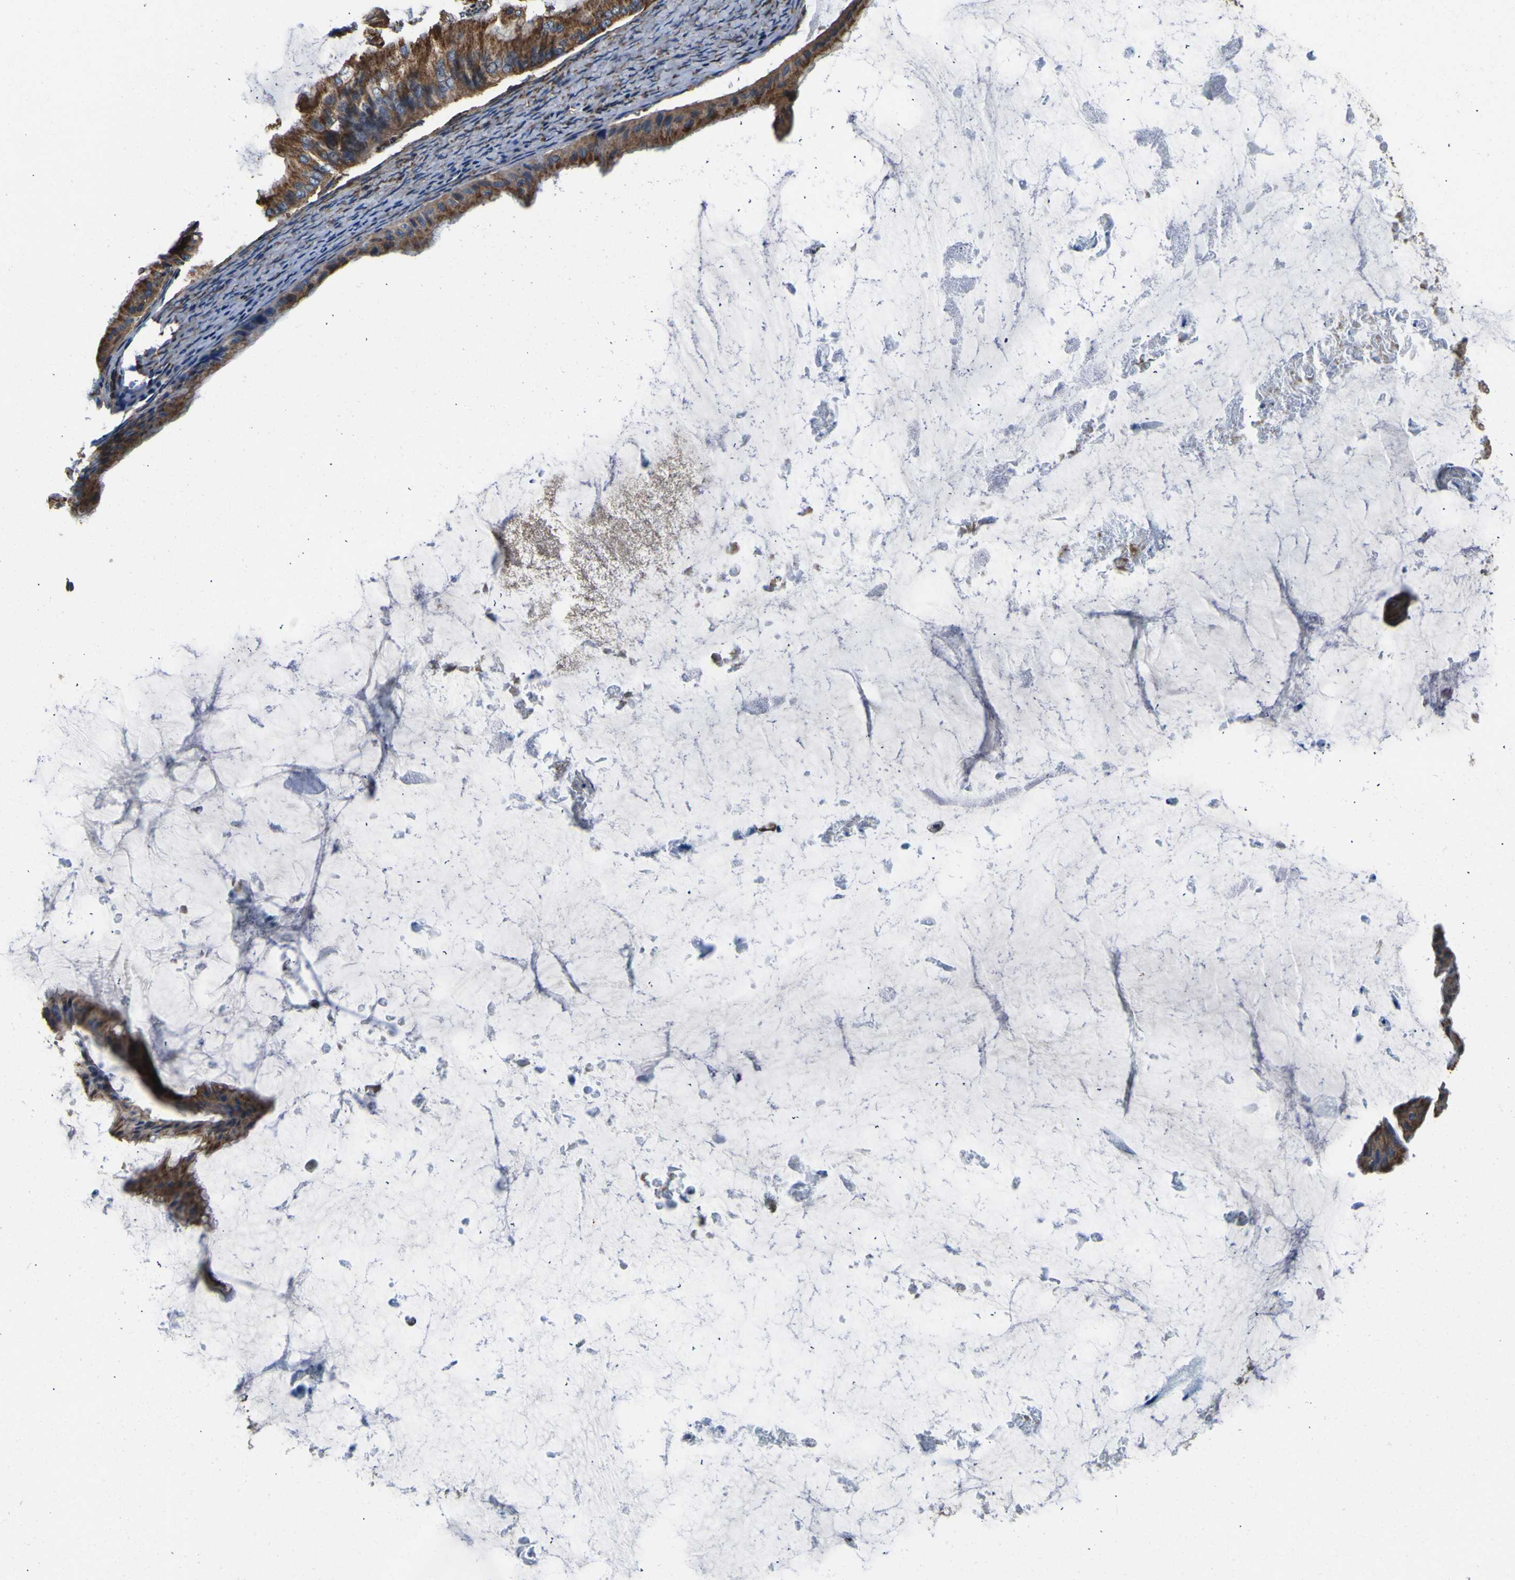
{"staining": {"intensity": "moderate", "quantity": ">75%", "location": "cytoplasmic/membranous"}, "tissue": "ovarian cancer", "cell_type": "Tumor cells", "image_type": "cancer", "snomed": [{"axis": "morphology", "description": "Cystadenocarcinoma, mucinous, NOS"}, {"axis": "topography", "description": "Ovary"}], "caption": "Brown immunohistochemical staining in ovarian cancer (mucinous cystadenocarcinoma) displays moderate cytoplasmic/membranous expression in about >75% of tumor cells.", "gene": "INPP5A", "patient": {"sex": "female", "age": 61}}